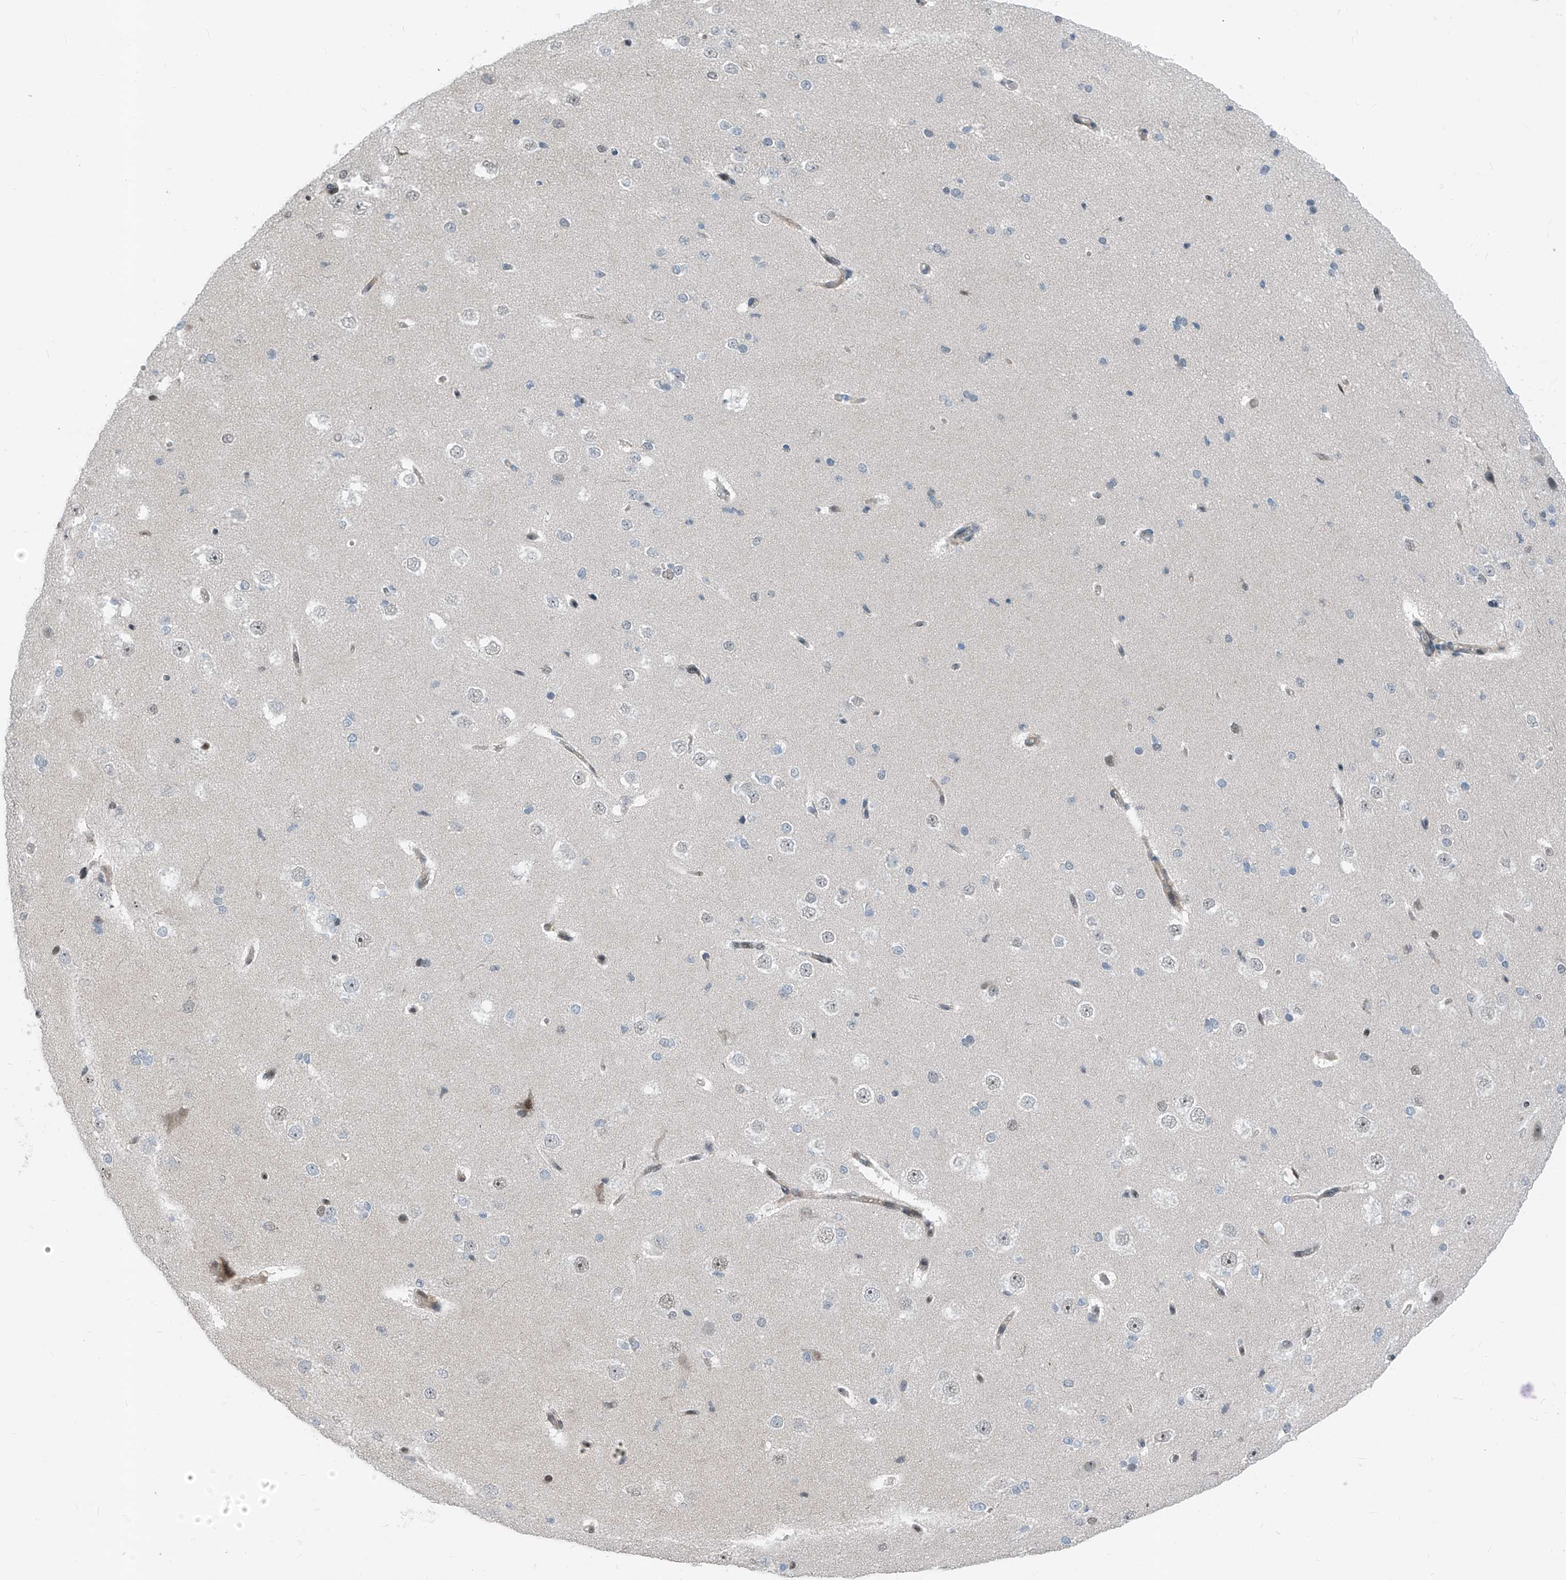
{"staining": {"intensity": "weak", "quantity": "25%-75%", "location": "nuclear"}, "tissue": "cerebral cortex", "cell_type": "Endothelial cells", "image_type": "normal", "snomed": [{"axis": "morphology", "description": "Normal tissue, NOS"}, {"axis": "morphology", "description": "Developmental malformation"}, {"axis": "topography", "description": "Cerebral cortex"}], "caption": "Endothelial cells reveal low levels of weak nuclear positivity in approximately 25%-75% of cells in normal human cerebral cortex.", "gene": "RBP7", "patient": {"sex": "female", "age": 30}}